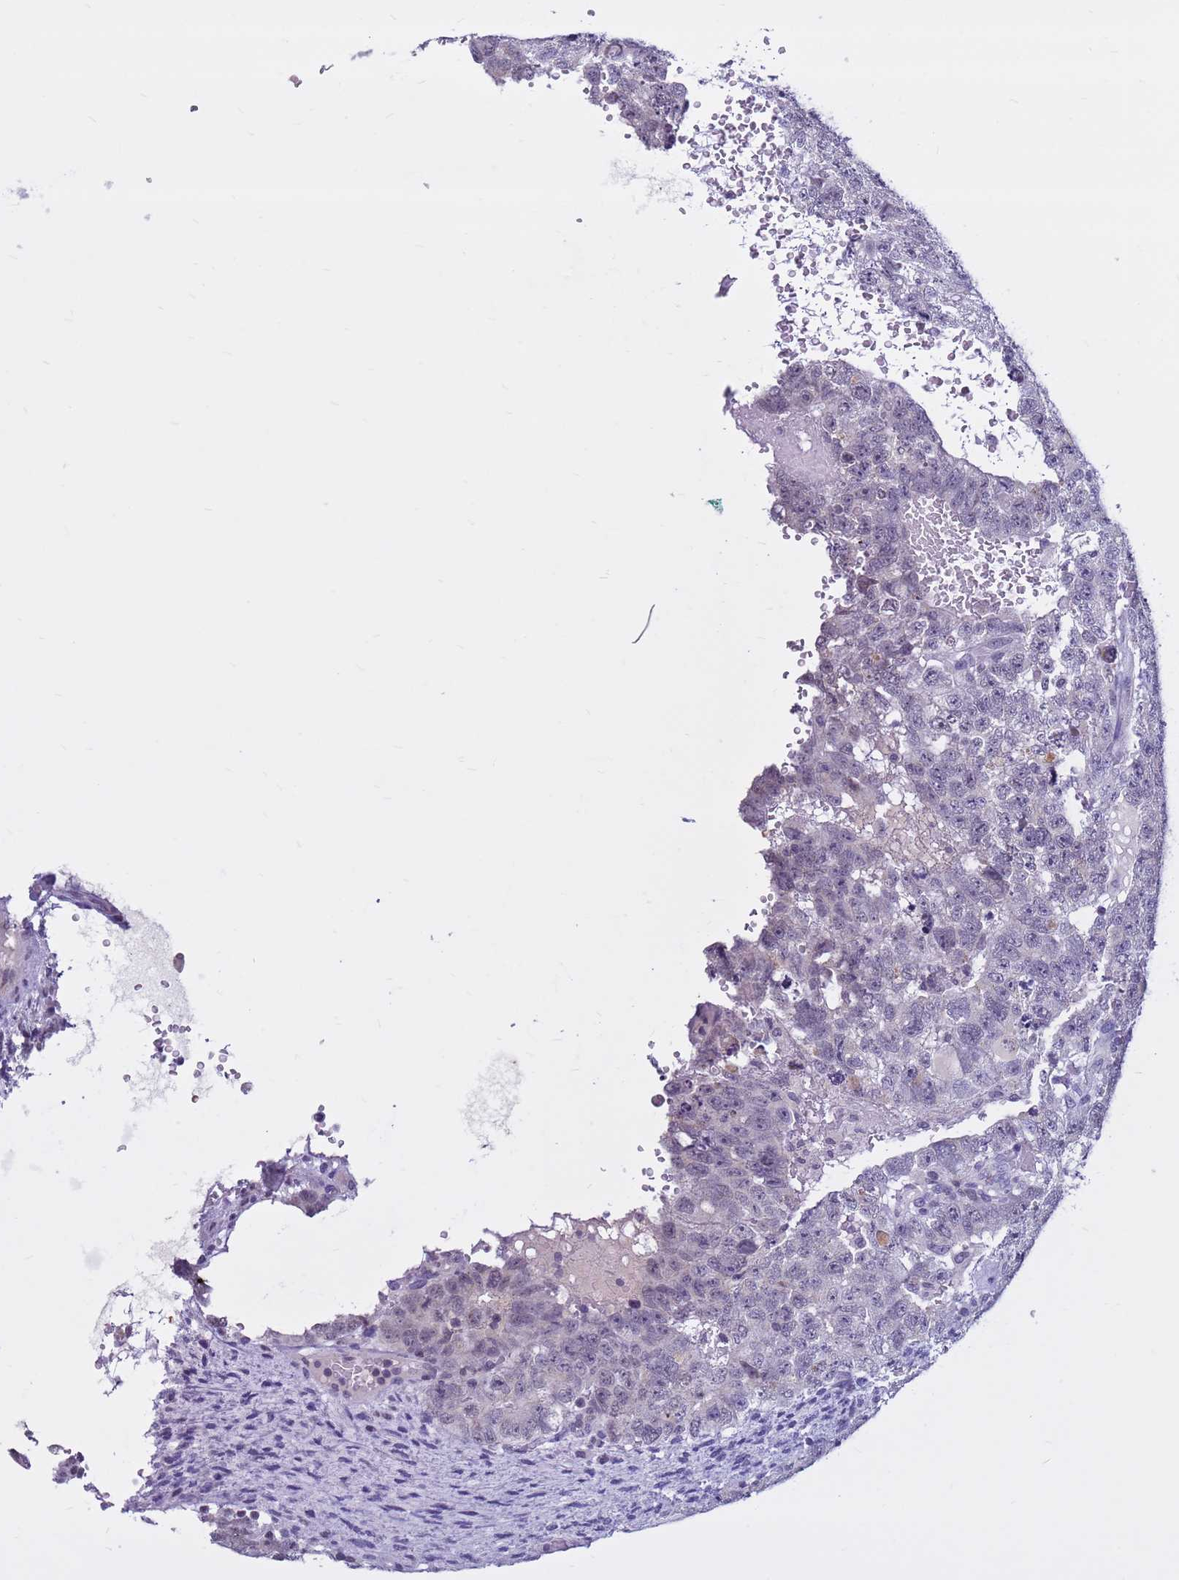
{"staining": {"intensity": "negative", "quantity": "none", "location": "none"}, "tissue": "testis cancer", "cell_type": "Tumor cells", "image_type": "cancer", "snomed": [{"axis": "morphology", "description": "Carcinoma, Embryonal, NOS"}, {"axis": "topography", "description": "Testis"}], "caption": "Protein analysis of testis cancer (embryonal carcinoma) displays no significant staining in tumor cells.", "gene": "CDK2AP2", "patient": {"sex": "male", "age": 26}}